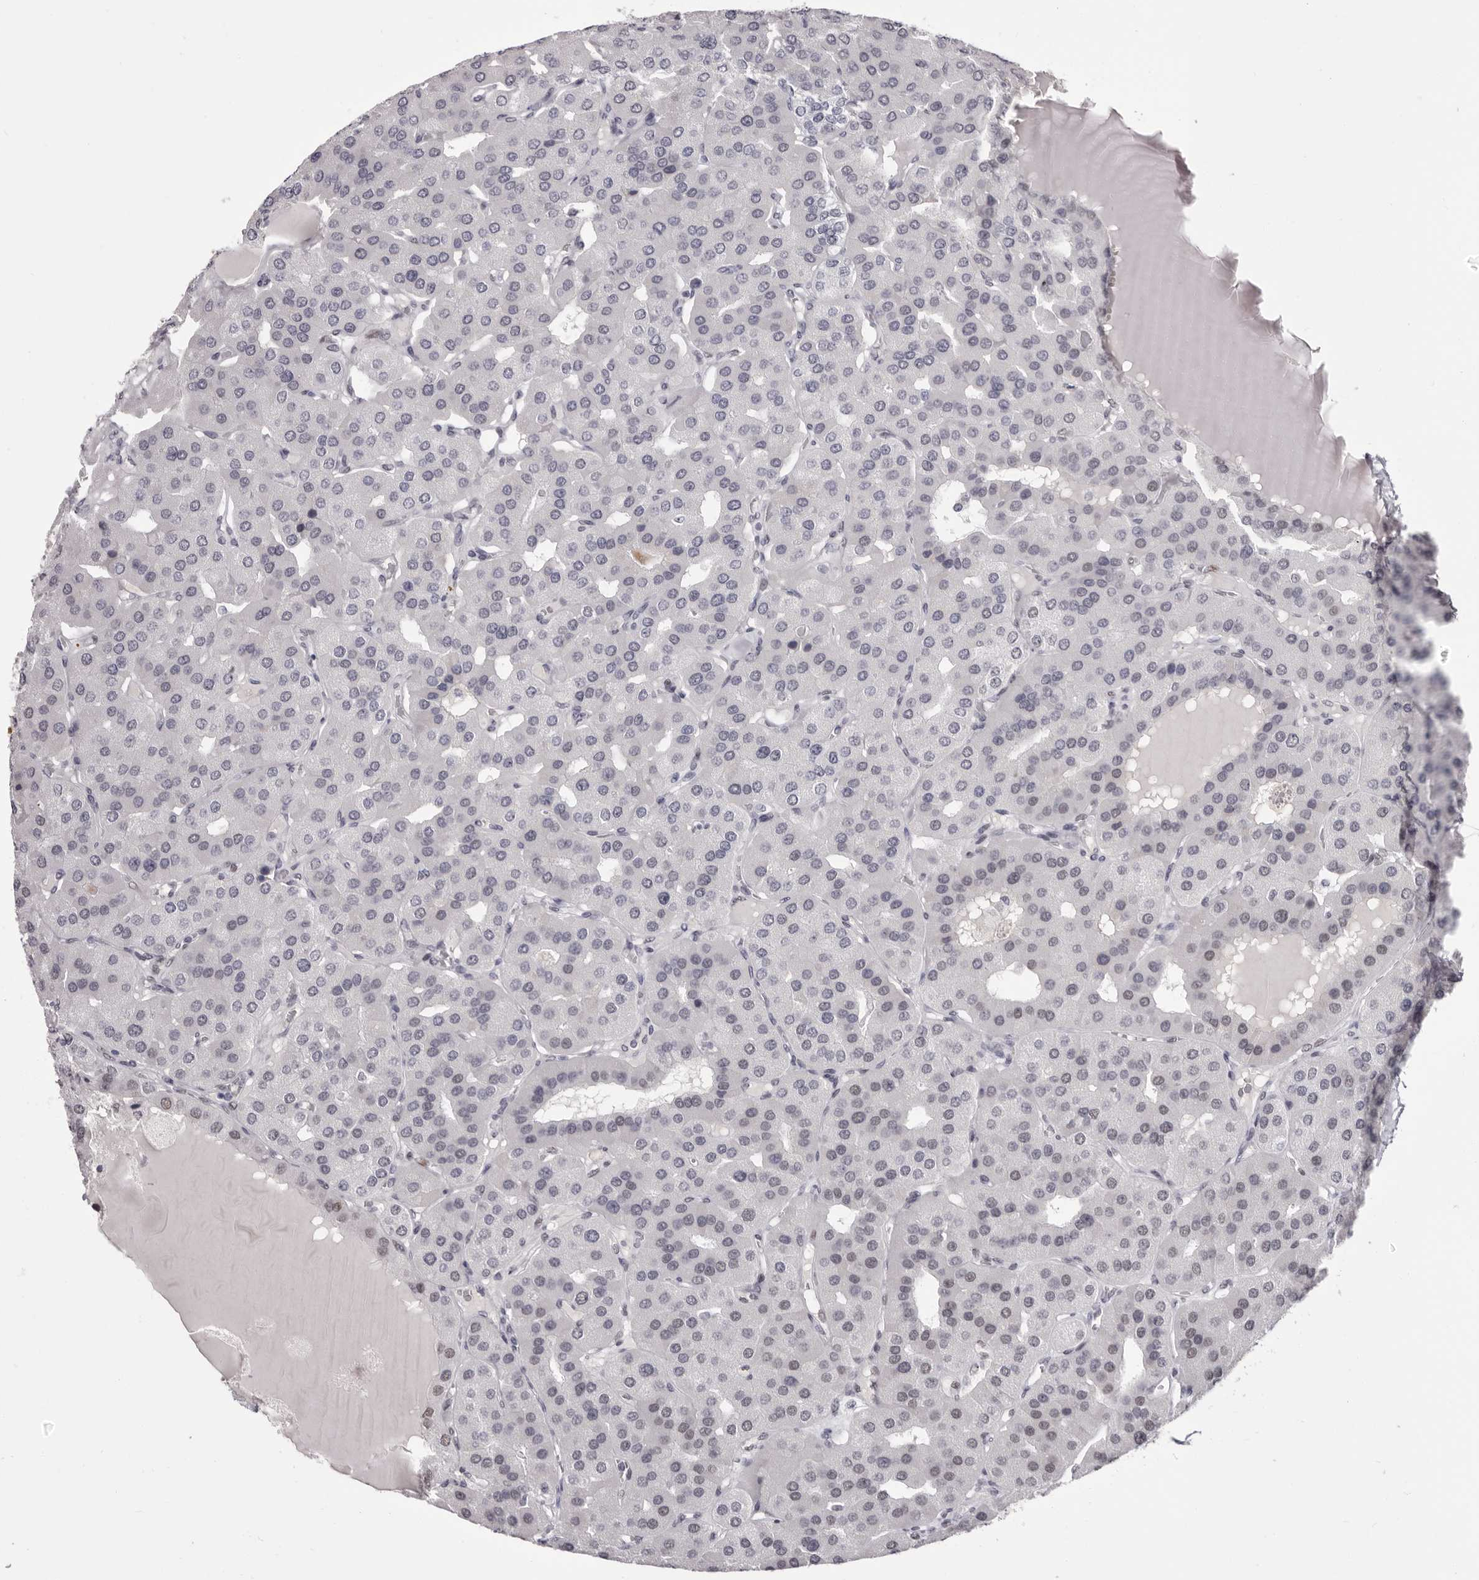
{"staining": {"intensity": "negative", "quantity": "none", "location": "none"}, "tissue": "parathyroid gland", "cell_type": "Glandular cells", "image_type": "normal", "snomed": [{"axis": "morphology", "description": "Normal tissue, NOS"}, {"axis": "morphology", "description": "Adenoma, NOS"}, {"axis": "topography", "description": "Parathyroid gland"}], "caption": "Immunohistochemical staining of normal human parathyroid gland displays no significant staining in glandular cells. Brightfield microscopy of immunohistochemistry stained with DAB (brown) and hematoxylin (blue), captured at high magnification.", "gene": "ZNF326", "patient": {"sex": "female", "age": 86}}